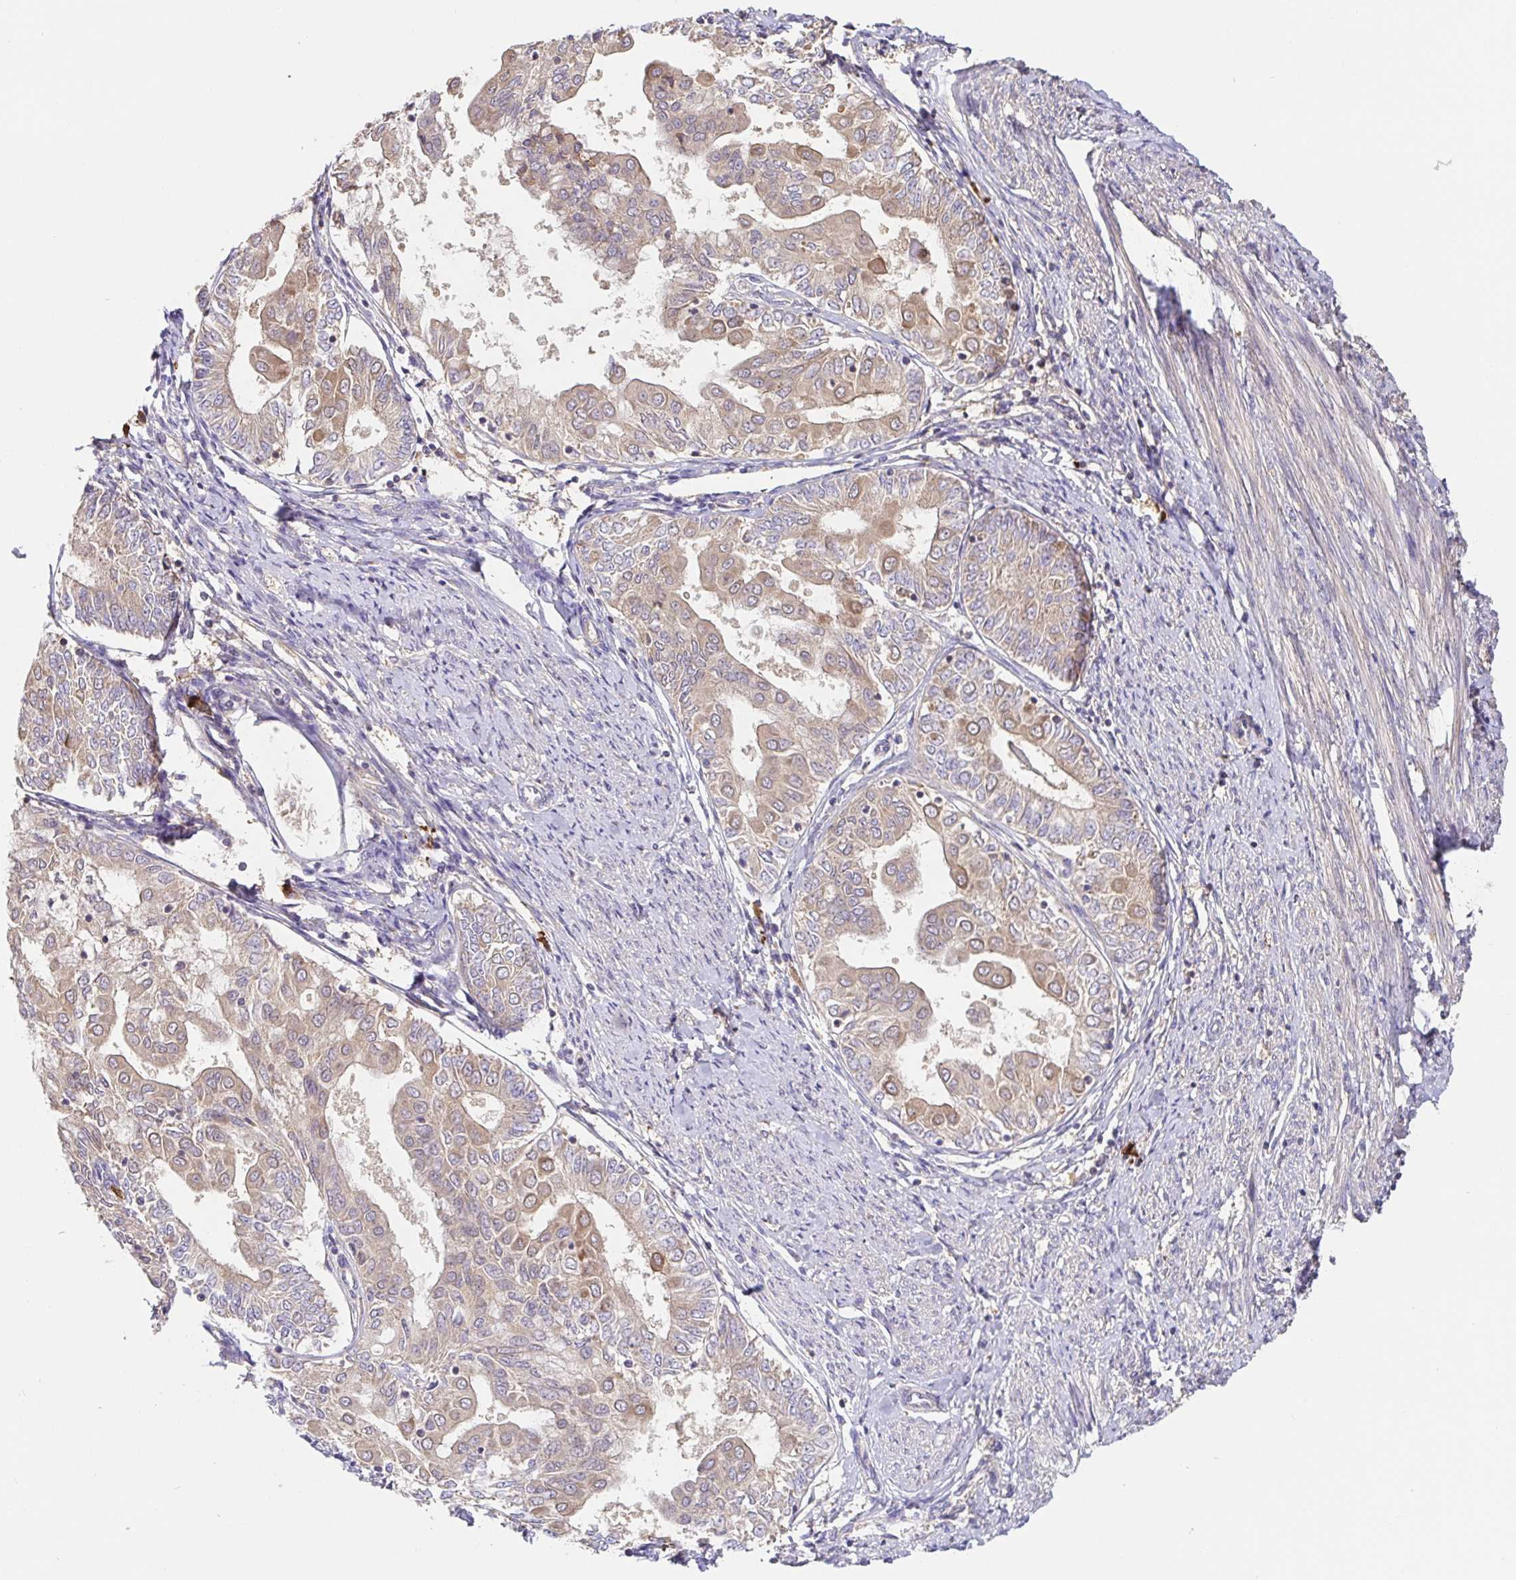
{"staining": {"intensity": "weak", "quantity": "25%-75%", "location": "cytoplasmic/membranous"}, "tissue": "endometrial cancer", "cell_type": "Tumor cells", "image_type": "cancer", "snomed": [{"axis": "morphology", "description": "Adenocarcinoma, NOS"}, {"axis": "topography", "description": "Endometrium"}], "caption": "DAB immunohistochemical staining of endometrial adenocarcinoma demonstrates weak cytoplasmic/membranous protein positivity in approximately 25%-75% of tumor cells.", "gene": "HAGH", "patient": {"sex": "female", "age": 68}}